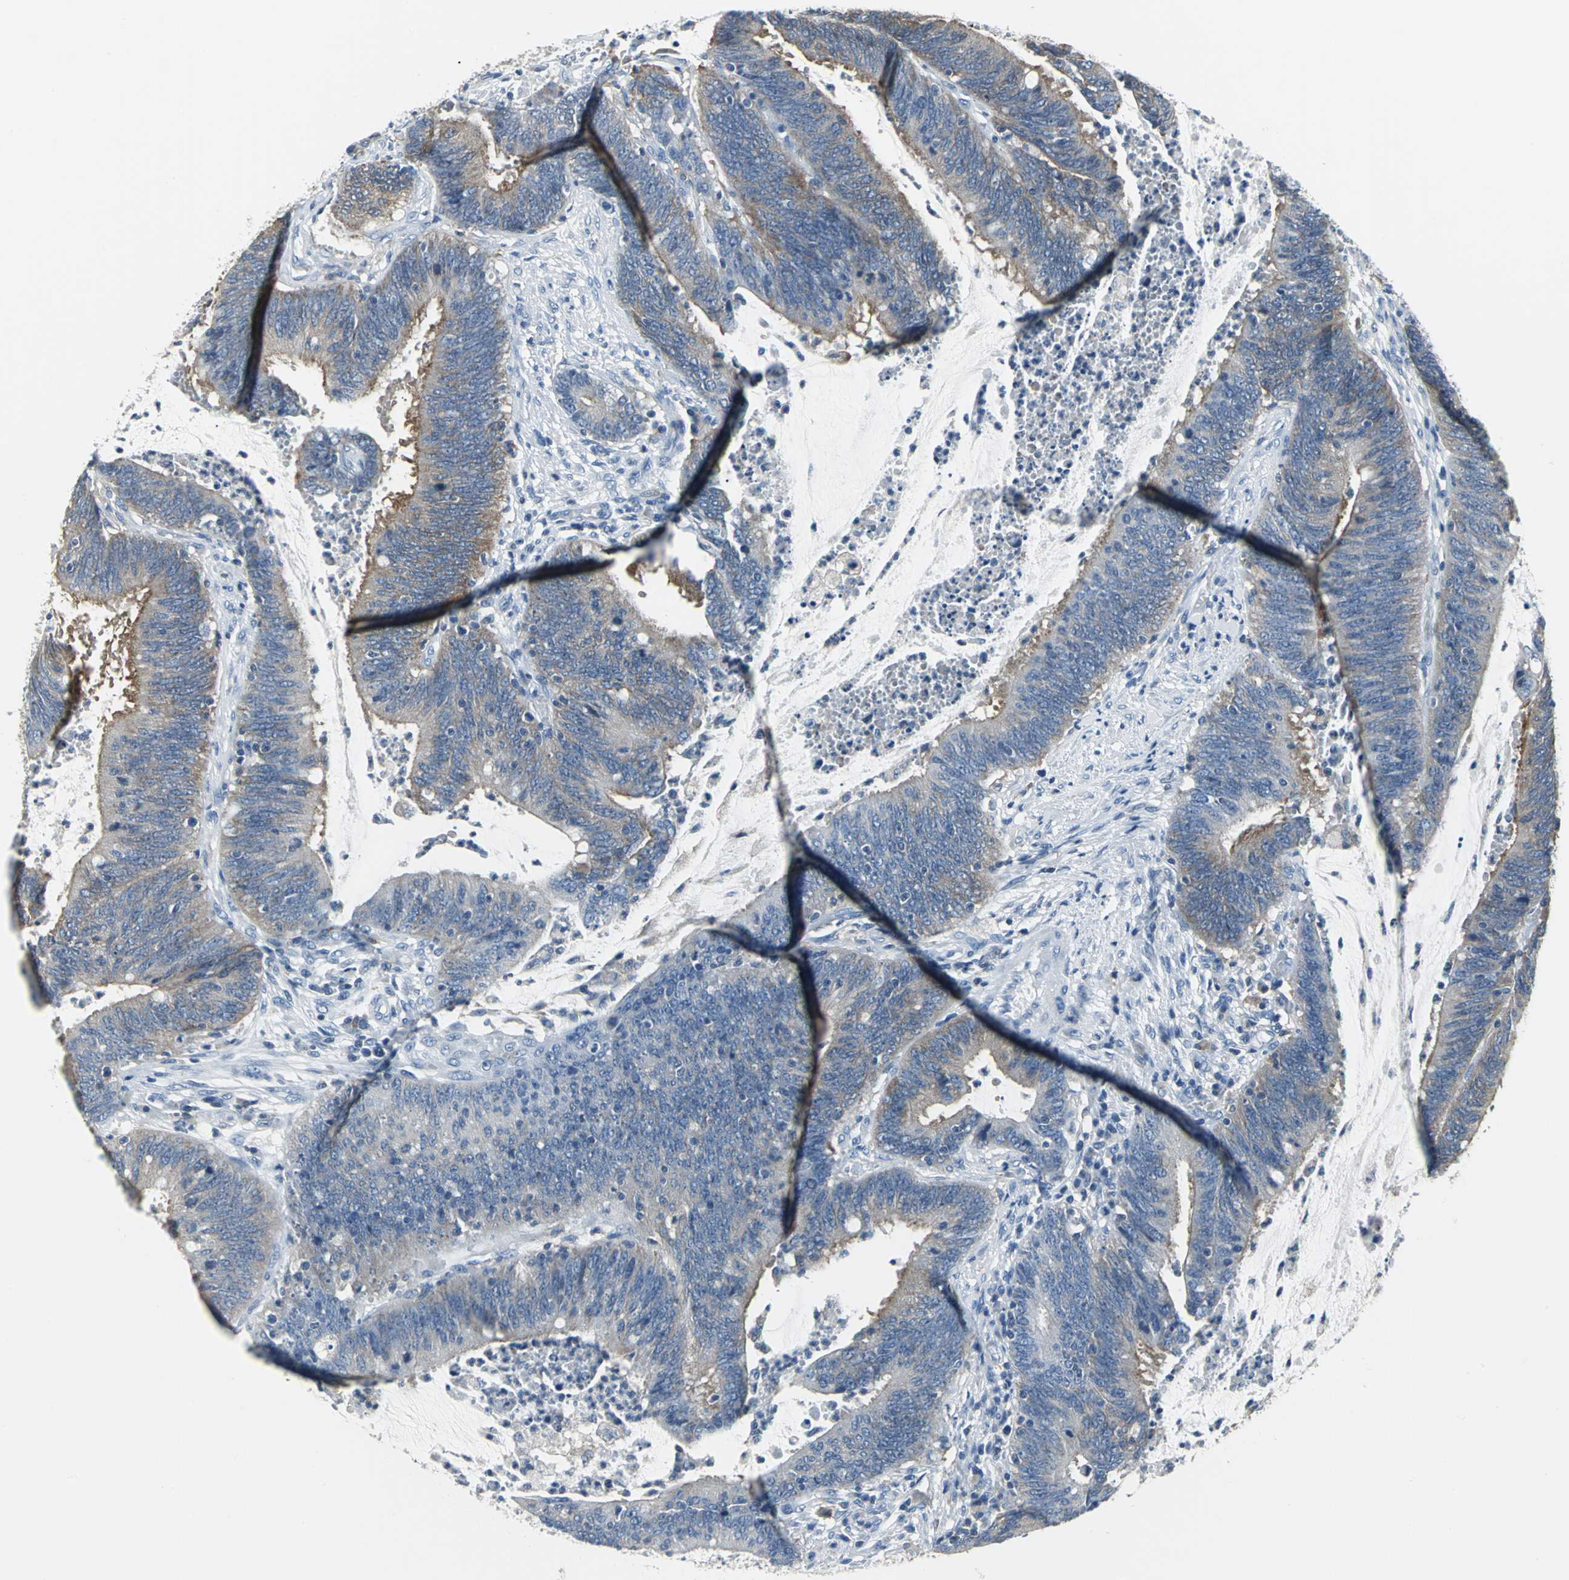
{"staining": {"intensity": "moderate", "quantity": ">75%", "location": "cytoplasmic/membranous"}, "tissue": "colorectal cancer", "cell_type": "Tumor cells", "image_type": "cancer", "snomed": [{"axis": "morphology", "description": "Adenocarcinoma, NOS"}, {"axis": "topography", "description": "Rectum"}], "caption": "The immunohistochemical stain shows moderate cytoplasmic/membranous expression in tumor cells of adenocarcinoma (colorectal) tissue. (DAB (3,3'-diaminobenzidine) = brown stain, brightfield microscopy at high magnification).", "gene": "IQGAP2", "patient": {"sex": "female", "age": 66}}